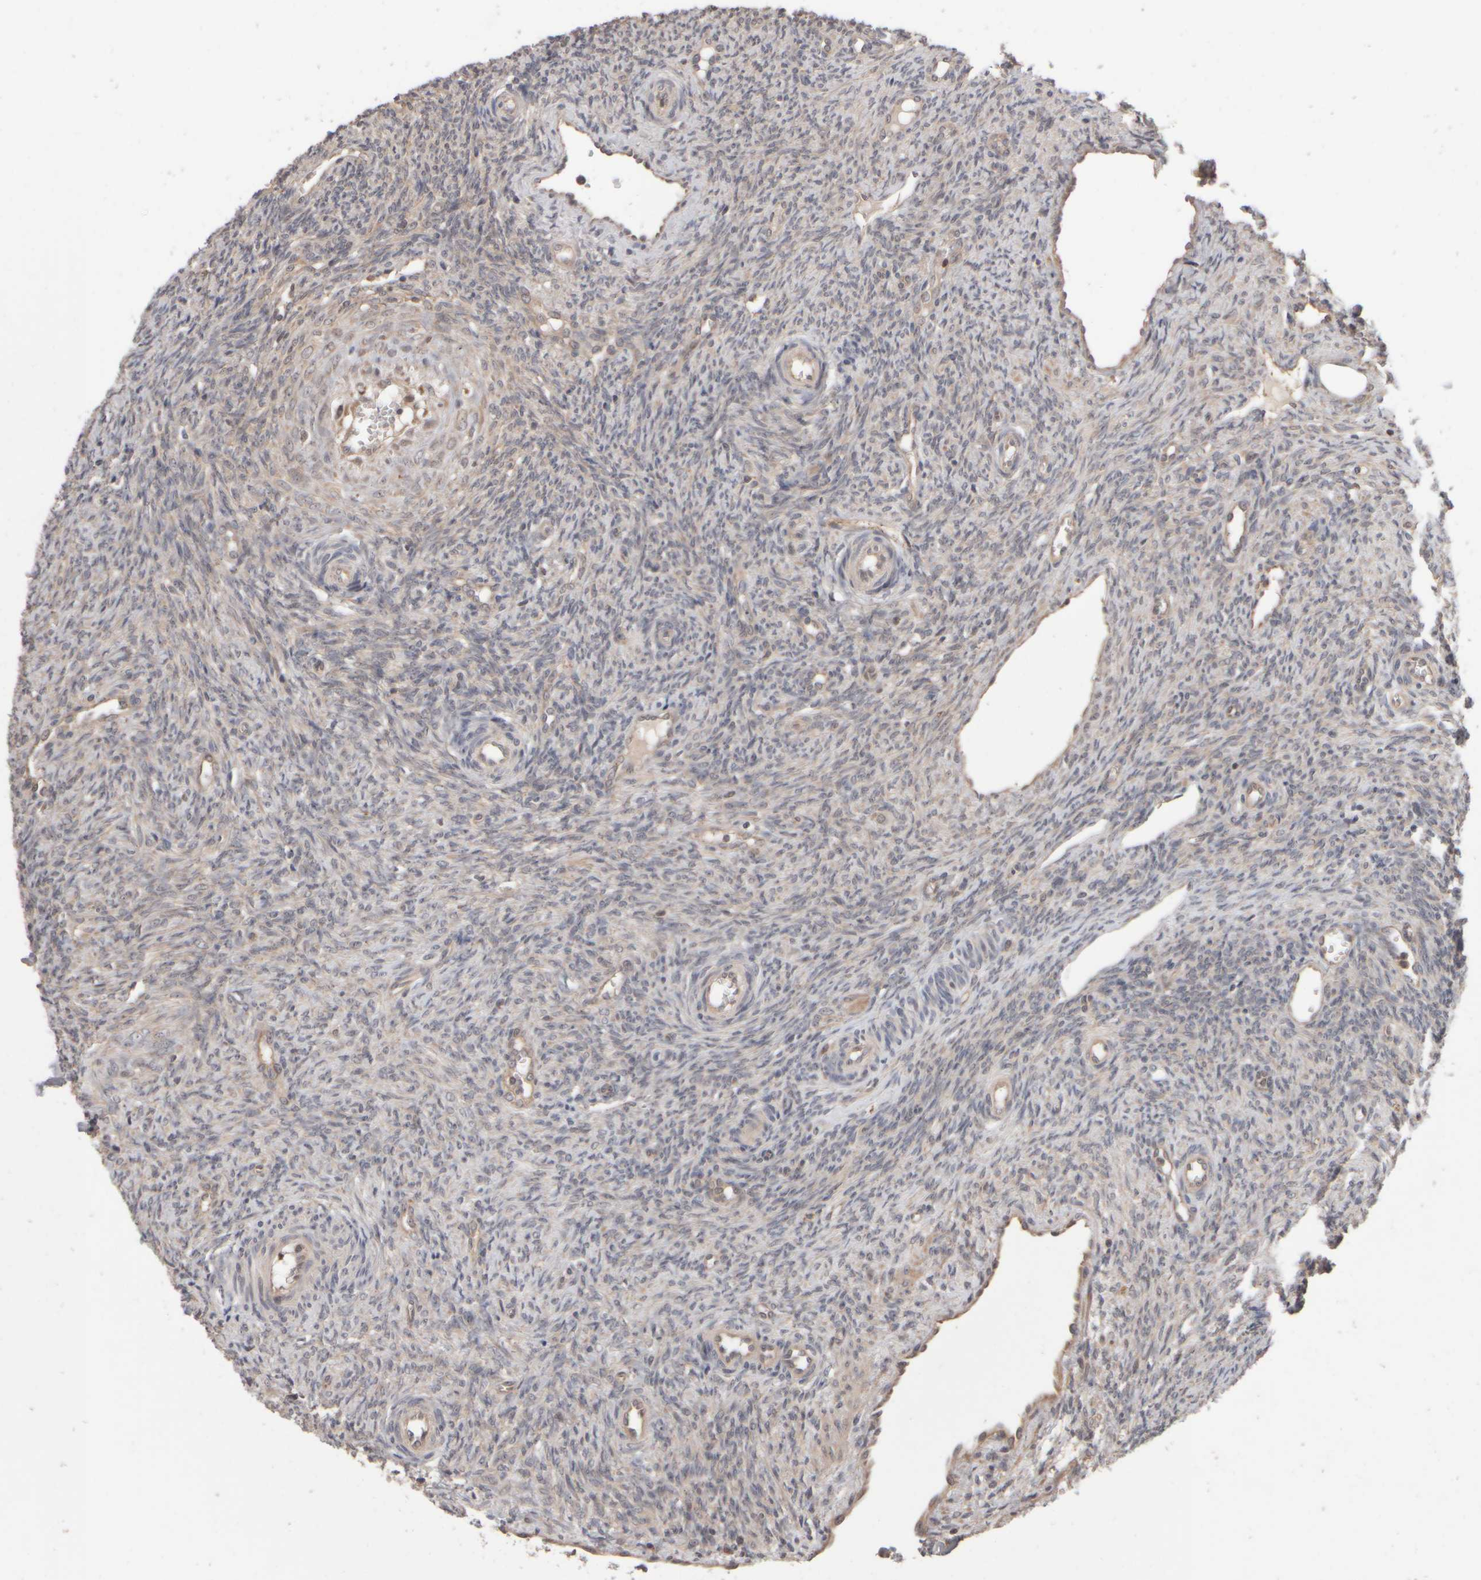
{"staining": {"intensity": "moderate", "quantity": ">75%", "location": "cytoplasmic/membranous,nuclear"}, "tissue": "ovary", "cell_type": "Follicle cells", "image_type": "normal", "snomed": [{"axis": "morphology", "description": "Normal tissue, NOS"}, {"axis": "topography", "description": "Ovary"}], "caption": "Protein expression analysis of benign human ovary reveals moderate cytoplasmic/membranous,nuclear positivity in about >75% of follicle cells.", "gene": "ABHD11", "patient": {"sex": "female", "age": 41}}